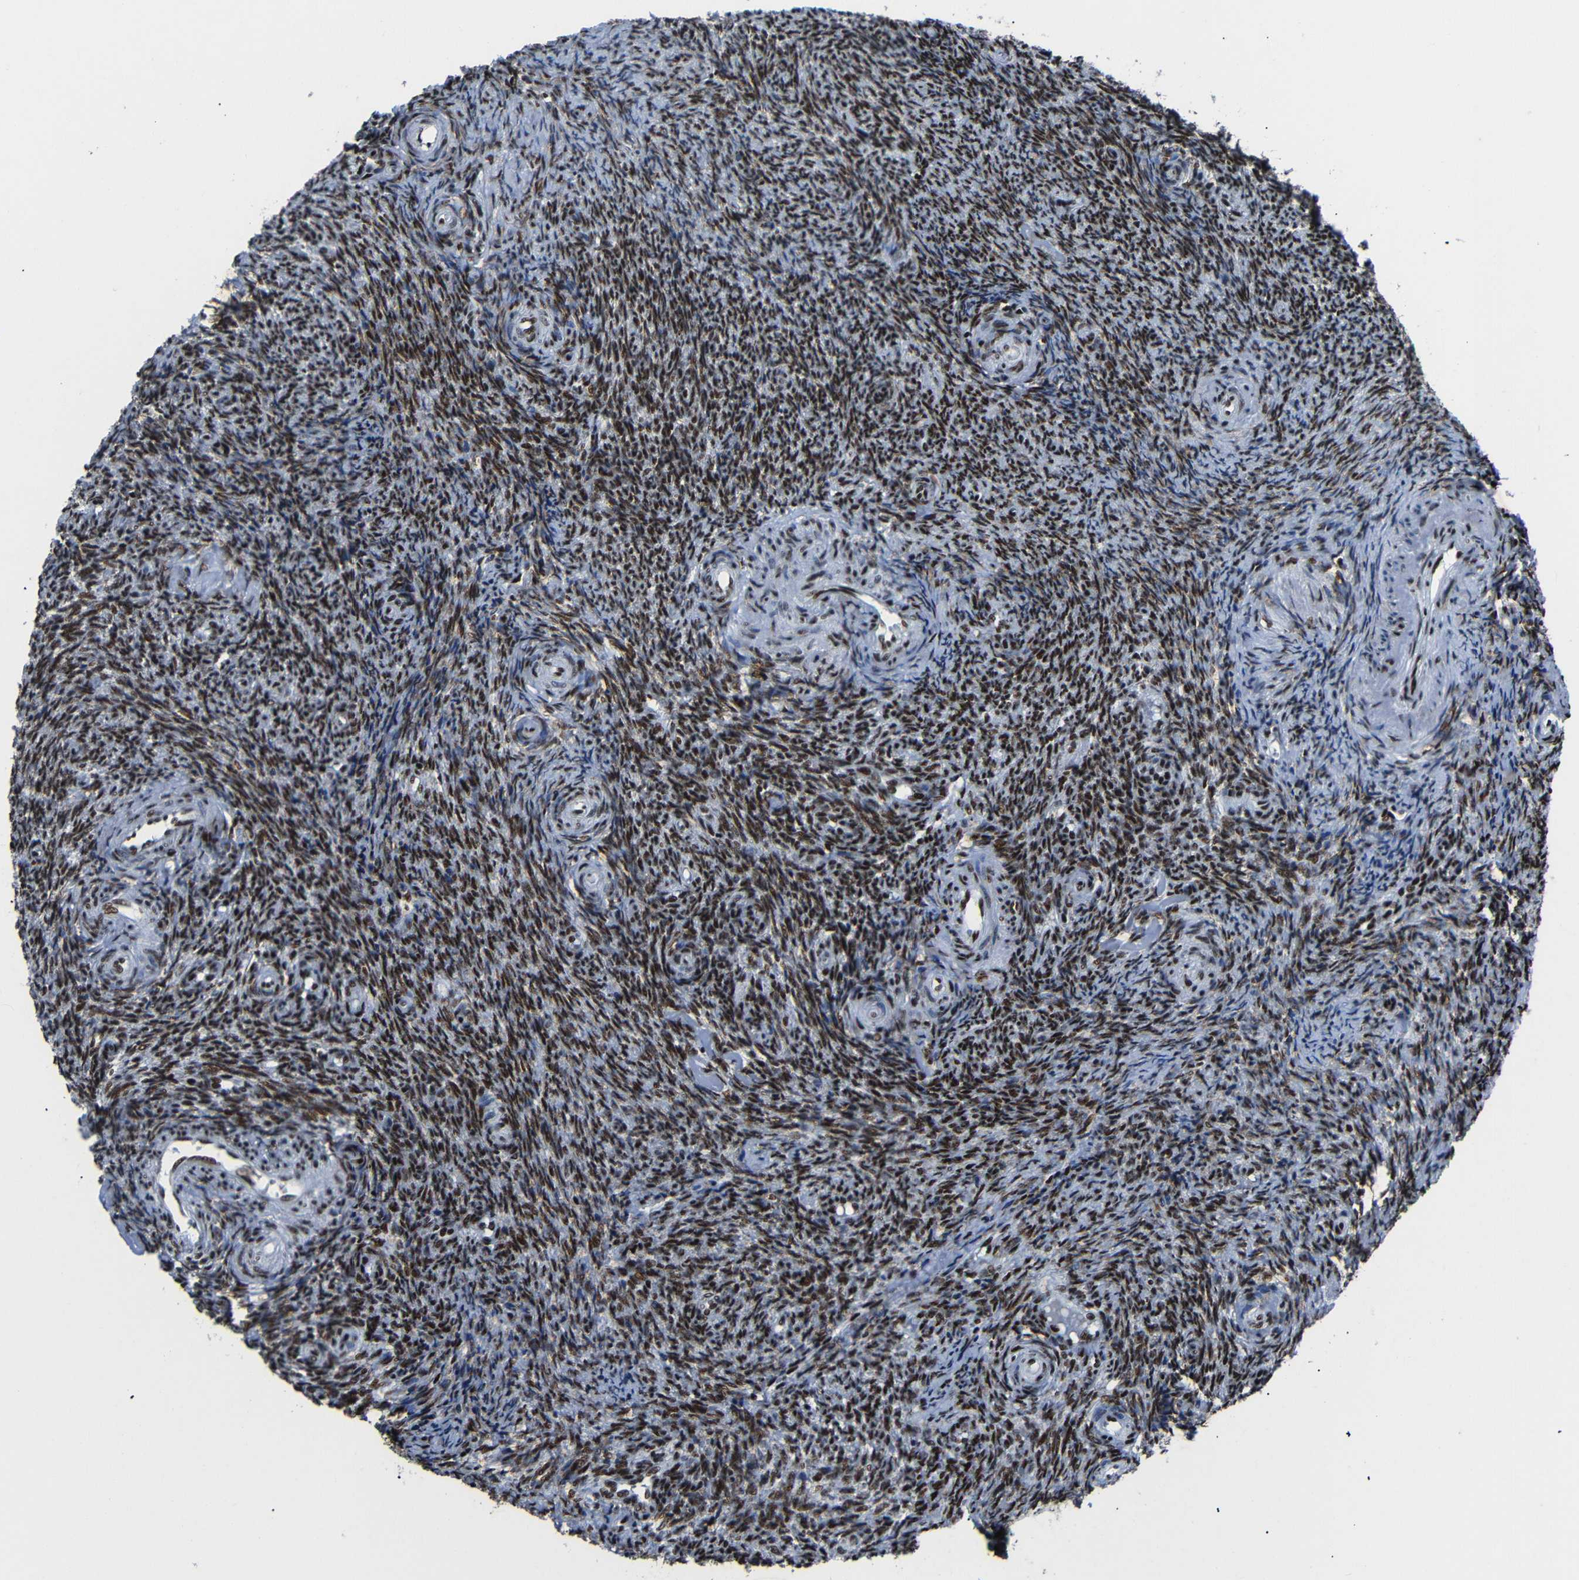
{"staining": {"intensity": "strong", "quantity": ">75%", "location": "nuclear"}, "tissue": "ovary", "cell_type": "Ovarian stroma cells", "image_type": "normal", "snomed": [{"axis": "morphology", "description": "Normal tissue, NOS"}, {"axis": "topography", "description": "Ovary"}], "caption": "Immunohistochemistry (IHC) staining of unremarkable ovary, which displays high levels of strong nuclear expression in about >75% of ovarian stroma cells indicating strong nuclear protein staining. The staining was performed using DAB (3,3'-diaminobenzidine) (brown) for protein detection and nuclei were counterstained in hematoxylin (blue).", "gene": "SRSF1", "patient": {"sex": "female", "age": 41}}